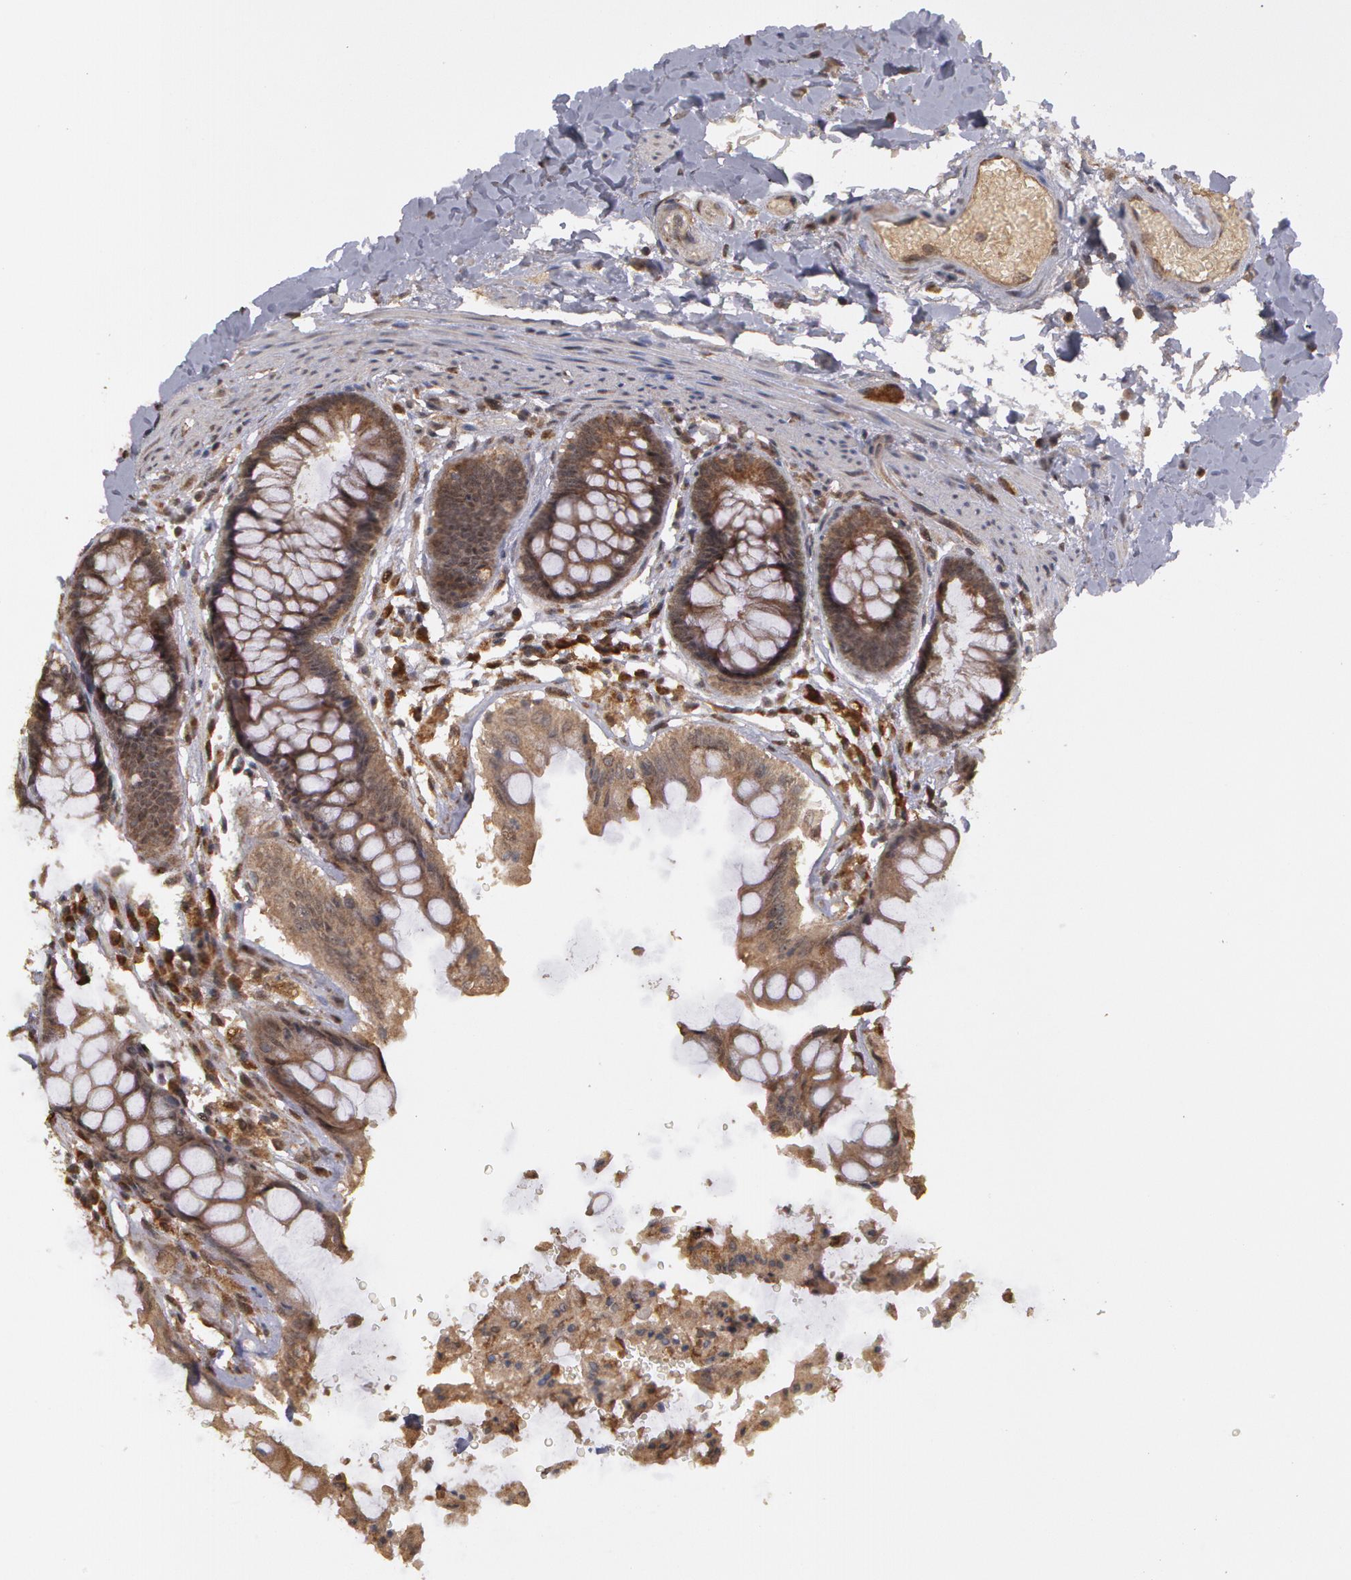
{"staining": {"intensity": "moderate", "quantity": ">75%", "location": "cytoplasmic/membranous"}, "tissue": "rectum", "cell_type": "Glandular cells", "image_type": "normal", "snomed": [{"axis": "morphology", "description": "Normal tissue, NOS"}, {"axis": "topography", "description": "Rectum"}], "caption": "Glandular cells display medium levels of moderate cytoplasmic/membranous positivity in about >75% of cells in normal rectum. (DAB IHC, brown staining for protein, blue staining for nuclei).", "gene": "GLIS1", "patient": {"sex": "female", "age": 46}}